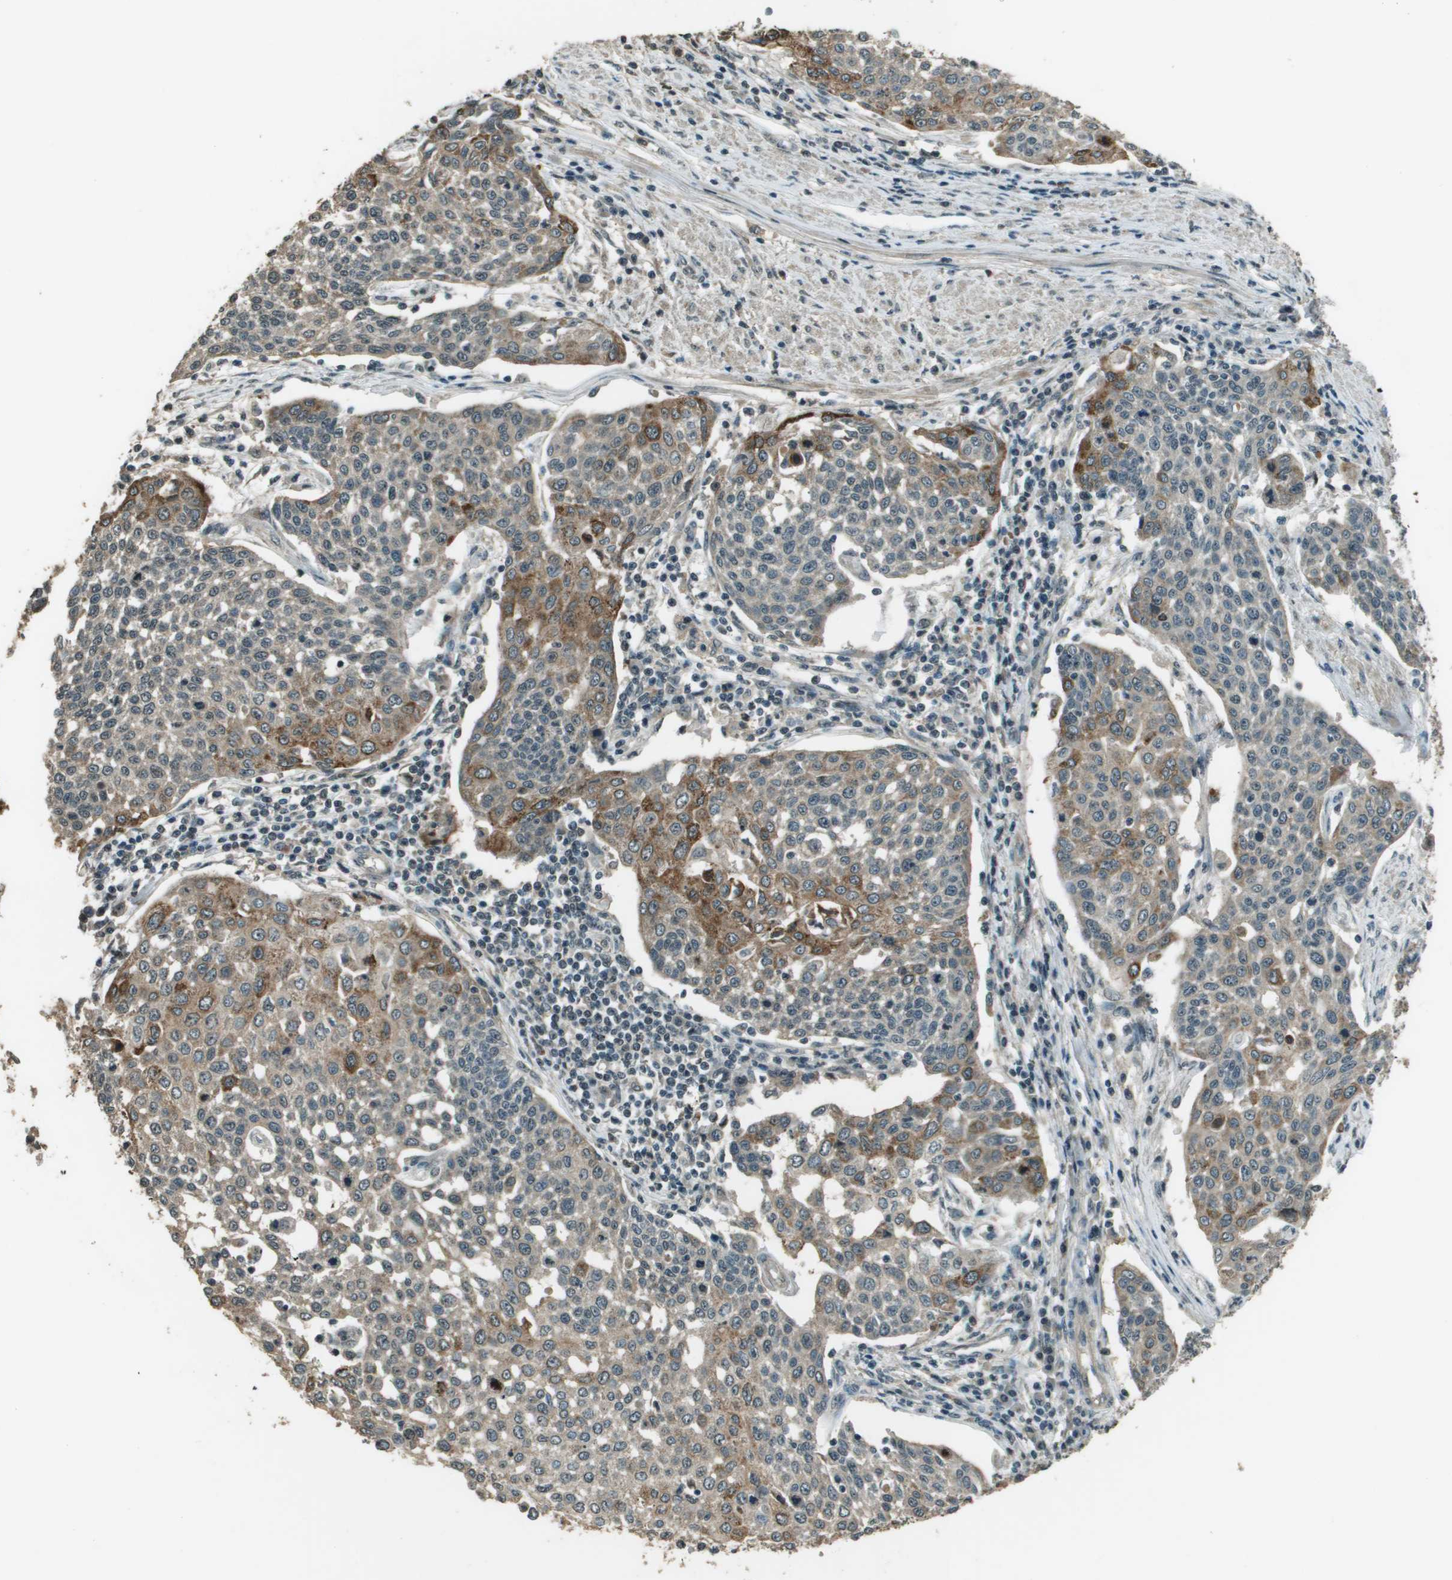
{"staining": {"intensity": "moderate", "quantity": "25%-75%", "location": "cytoplasmic/membranous"}, "tissue": "cervical cancer", "cell_type": "Tumor cells", "image_type": "cancer", "snomed": [{"axis": "morphology", "description": "Squamous cell carcinoma, NOS"}, {"axis": "topography", "description": "Cervix"}], "caption": "Protein analysis of cervical cancer tissue reveals moderate cytoplasmic/membranous positivity in about 25%-75% of tumor cells.", "gene": "SDC3", "patient": {"sex": "female", "age": 34}}